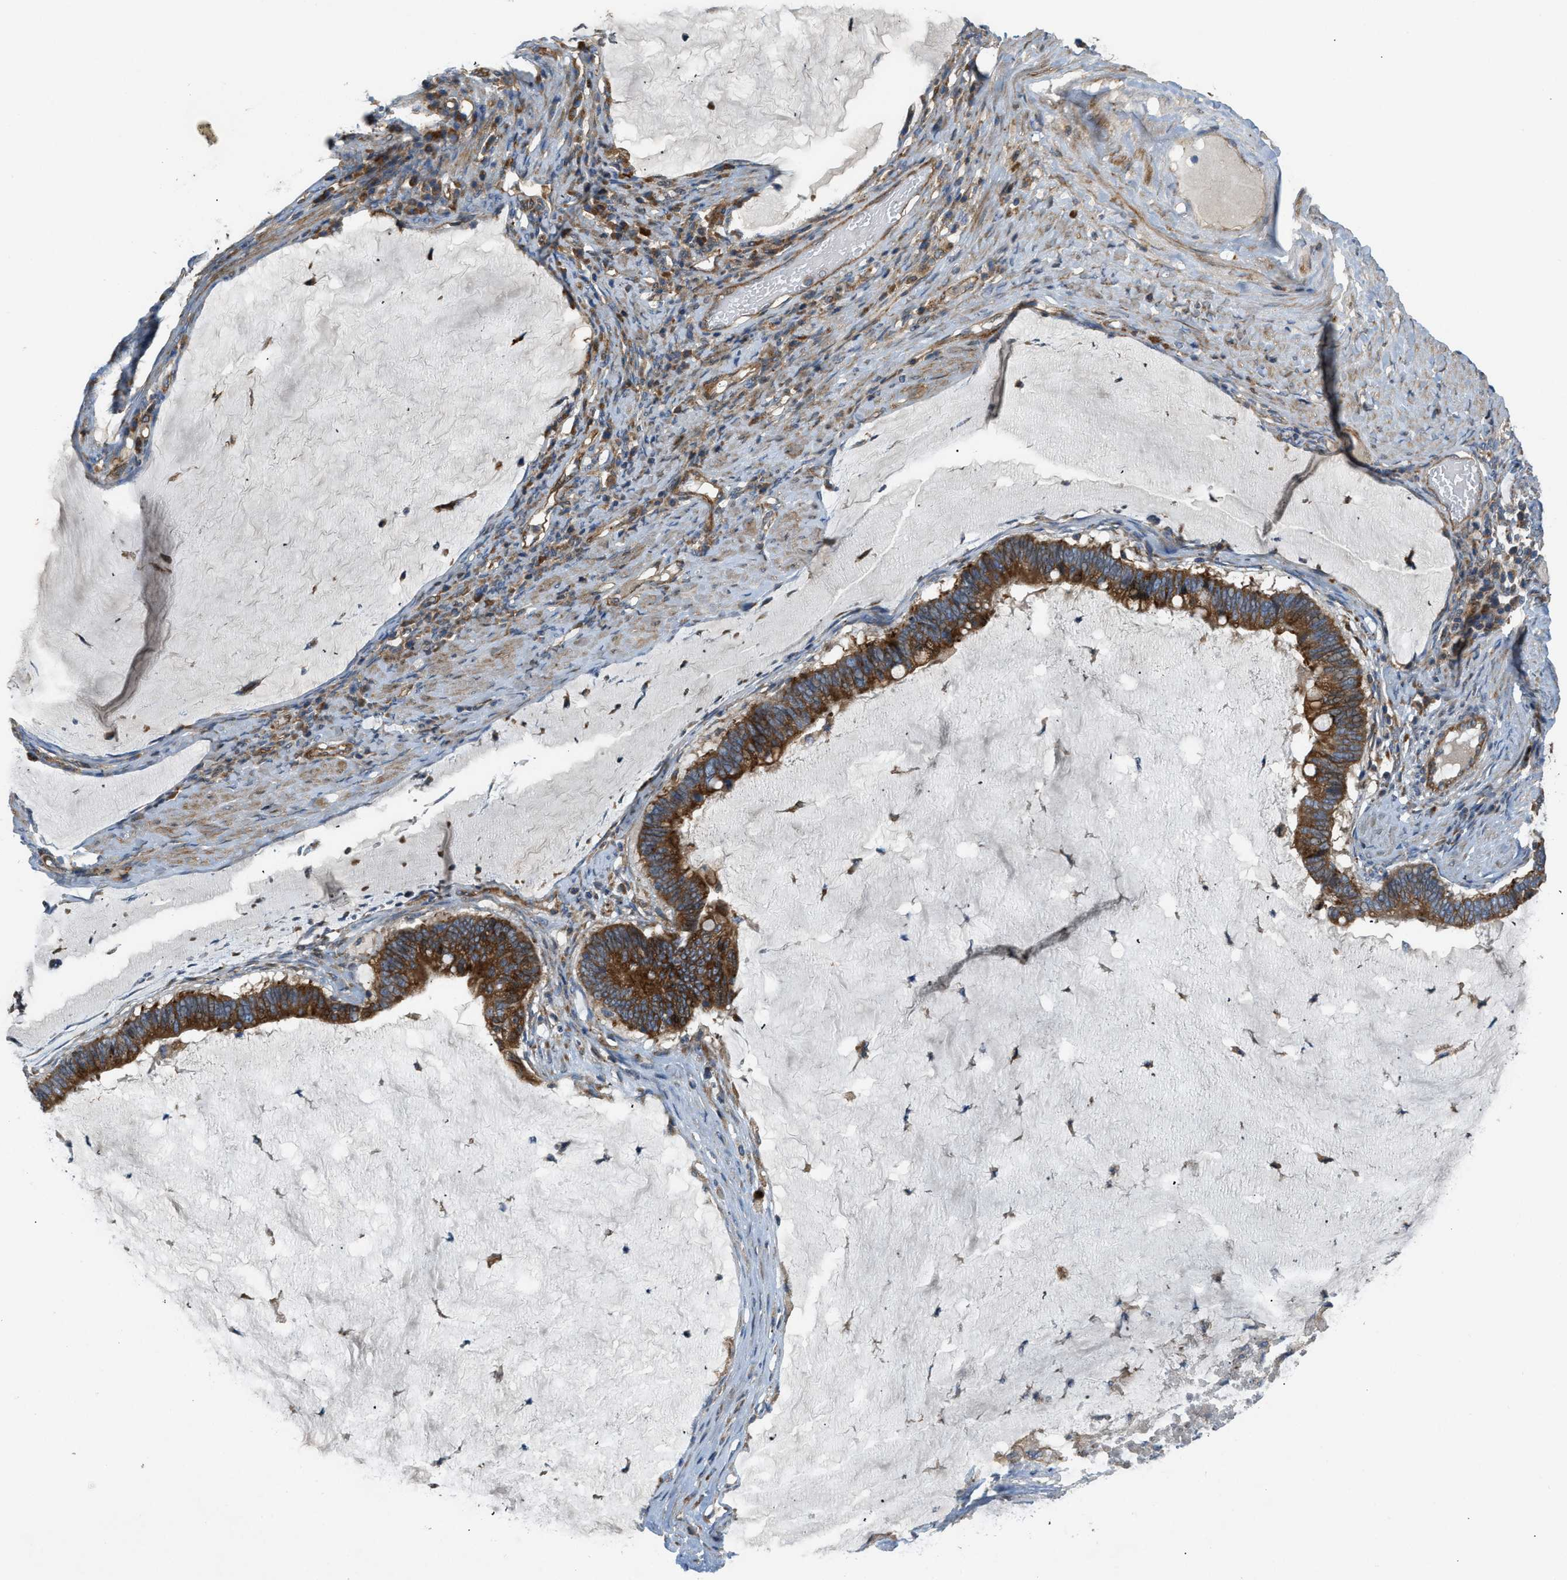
{"staining": {"intensity": "strong", "quantity": ">75%", "location": "cytoplasmic/membranous"}, "tissue": "ovarian cancer", "cell_type": "Tumor cells", "image_type": "cancer", "snomed": [{"axis": "morphology", "description": "Cystadenocarcinoma, mucinous, NOS"}, {"axis": "topography", "description": "Ovary"}], "caption": "High-power microscopy captured an IHC histopathology image of ovarian cancer, revealing strong cytoplasmic/membranous staining in approximately >75% of tumor cells.", "gene": "TMEM68", "patient": {"sex": "female", "age": 61}}